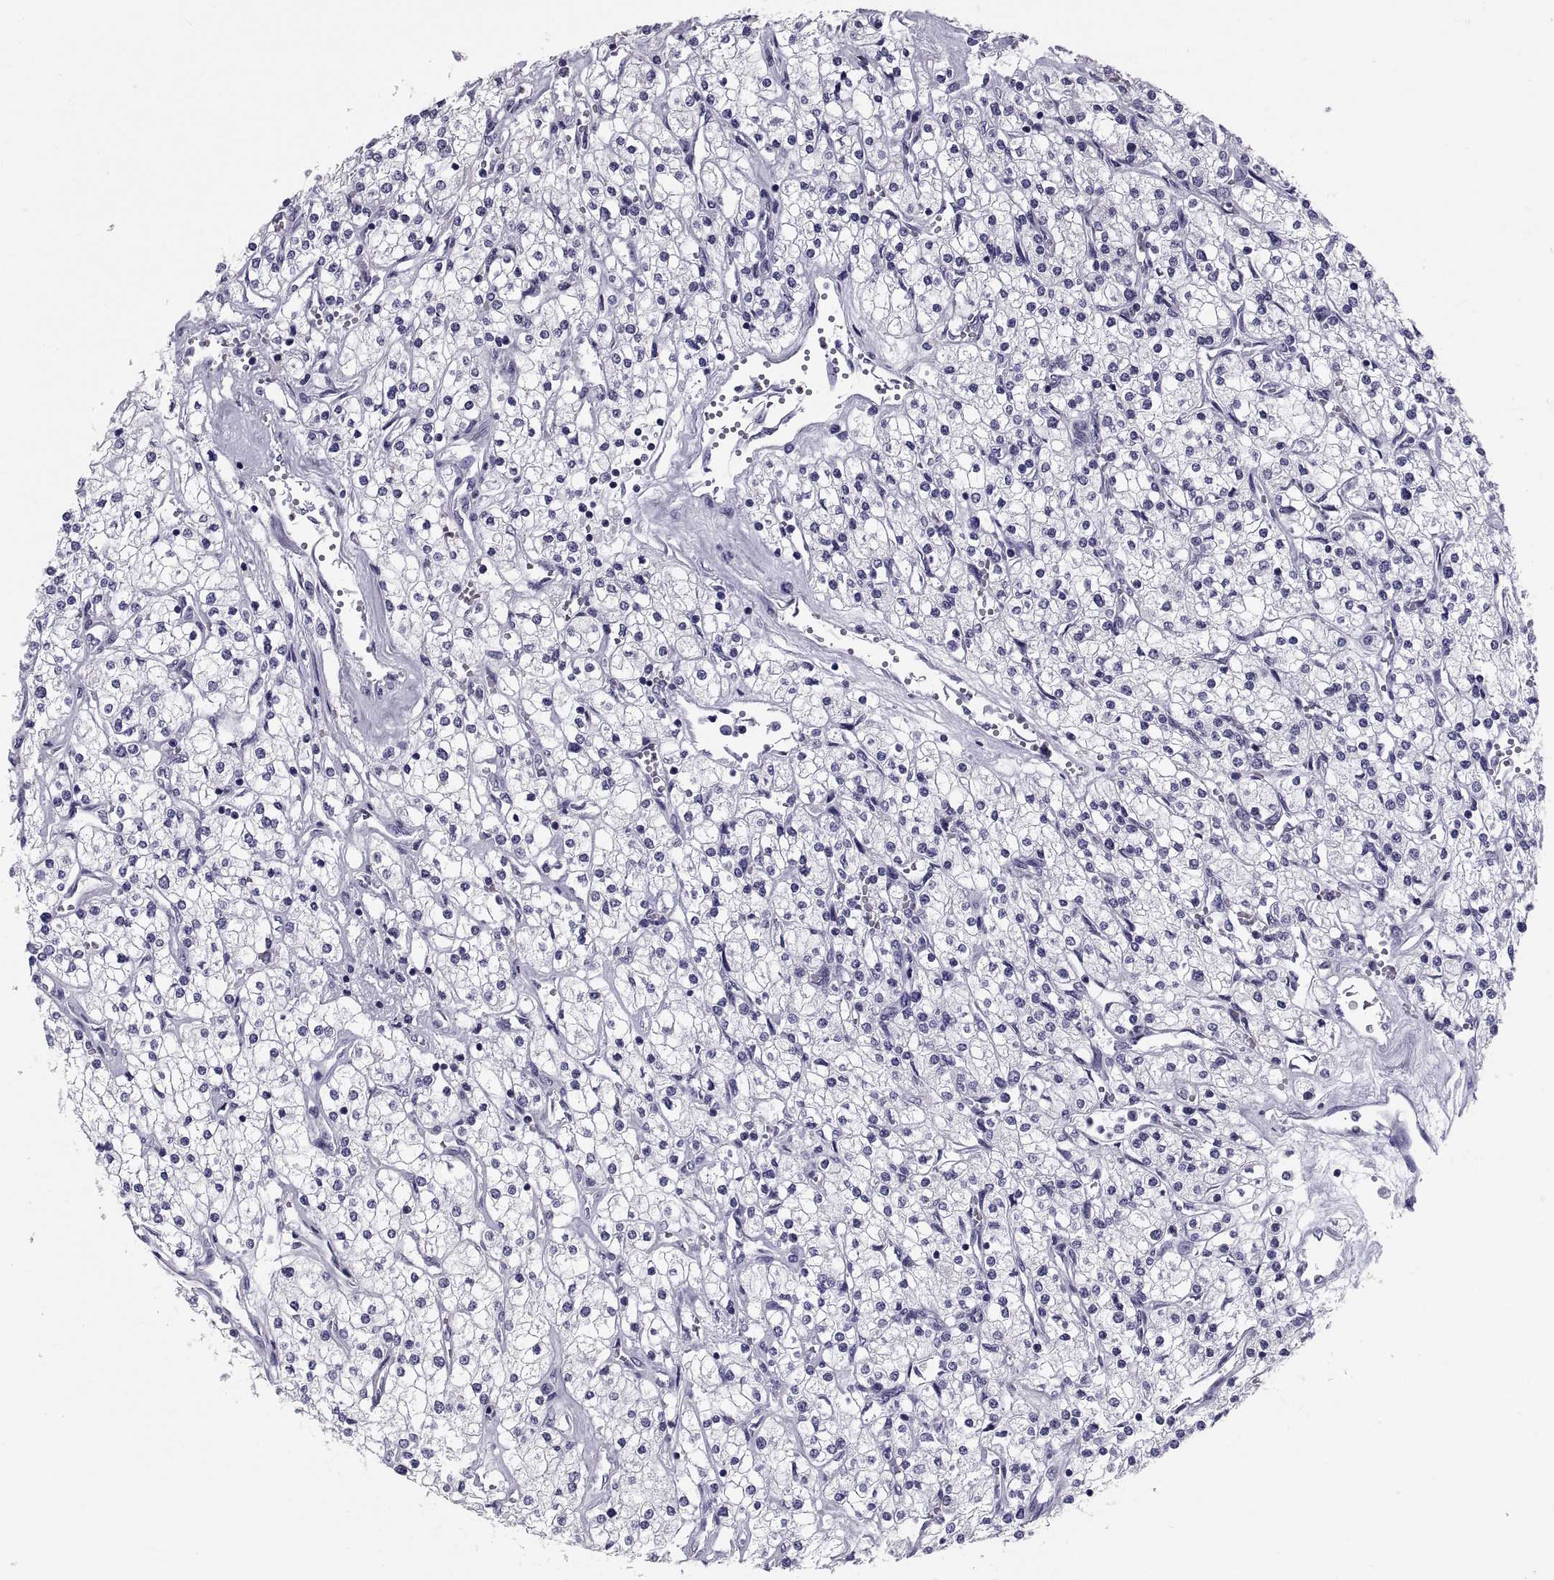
{"staining": {"intensity": "negative", "quantity": "none", "location": "none"}, "tissue": "renal cancer", "cell_type": "Tumor cells", "image_type": "cancer", "snomed": [{"axis": "morphology", "description": "Adenocarcinoma, NOS"}, {"axis": "topography", "description": "Kidney"}], "caption": "Tumor cells are negative for brown protein staining in renal cancer. (DAB (3,3'-diaminobenzidine) immunohistochemistry visualized using brightfield microscopy, high magnification).", "gene": "CRISP1", "patient": {"sex": "male", "age": 80}}